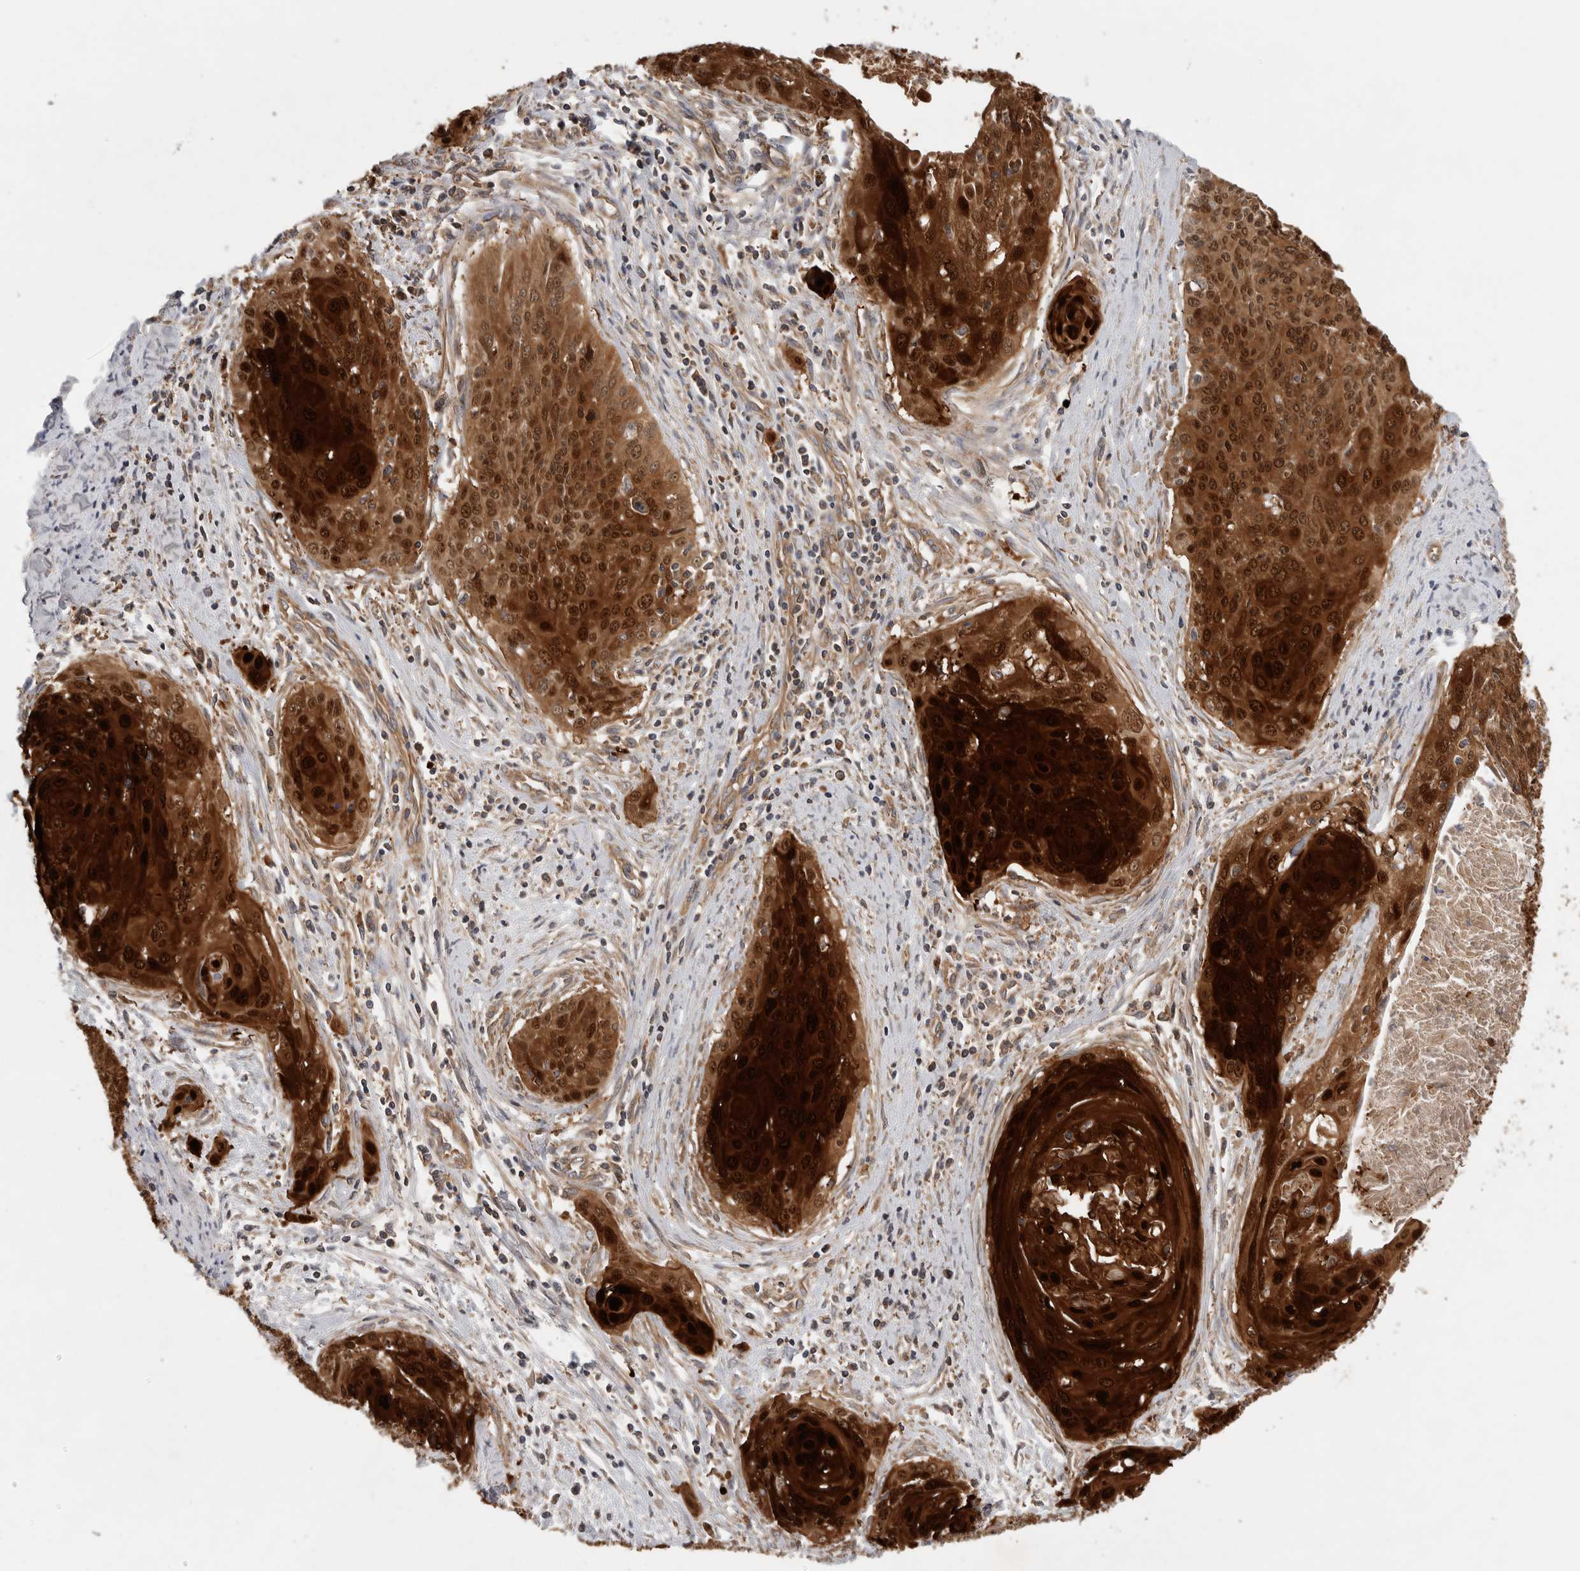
{"staining": {"intensity": "strong", "quantity": ">75%", "location": "cytoplasmic/membranous,nuclear"}, "tissue": "cervical cancer", "cell_type": "Tumor cells", "image_type": "cancer", "snomed": [{"axis": "morphology", "description": "Squamous cell carcinoma, NOS"}, {"axis": "topography", "description": "Cervix"}], "caption": "Immunohistochemical staining of human squamous cell carcinoma (cervical) shows high levels of strong cytoplasmic/membranous and nuclear protein positivity in approximately >75% of tumor cells.", "gene": "SFXN2", "patient": {"sex": "female", "age": 55}}